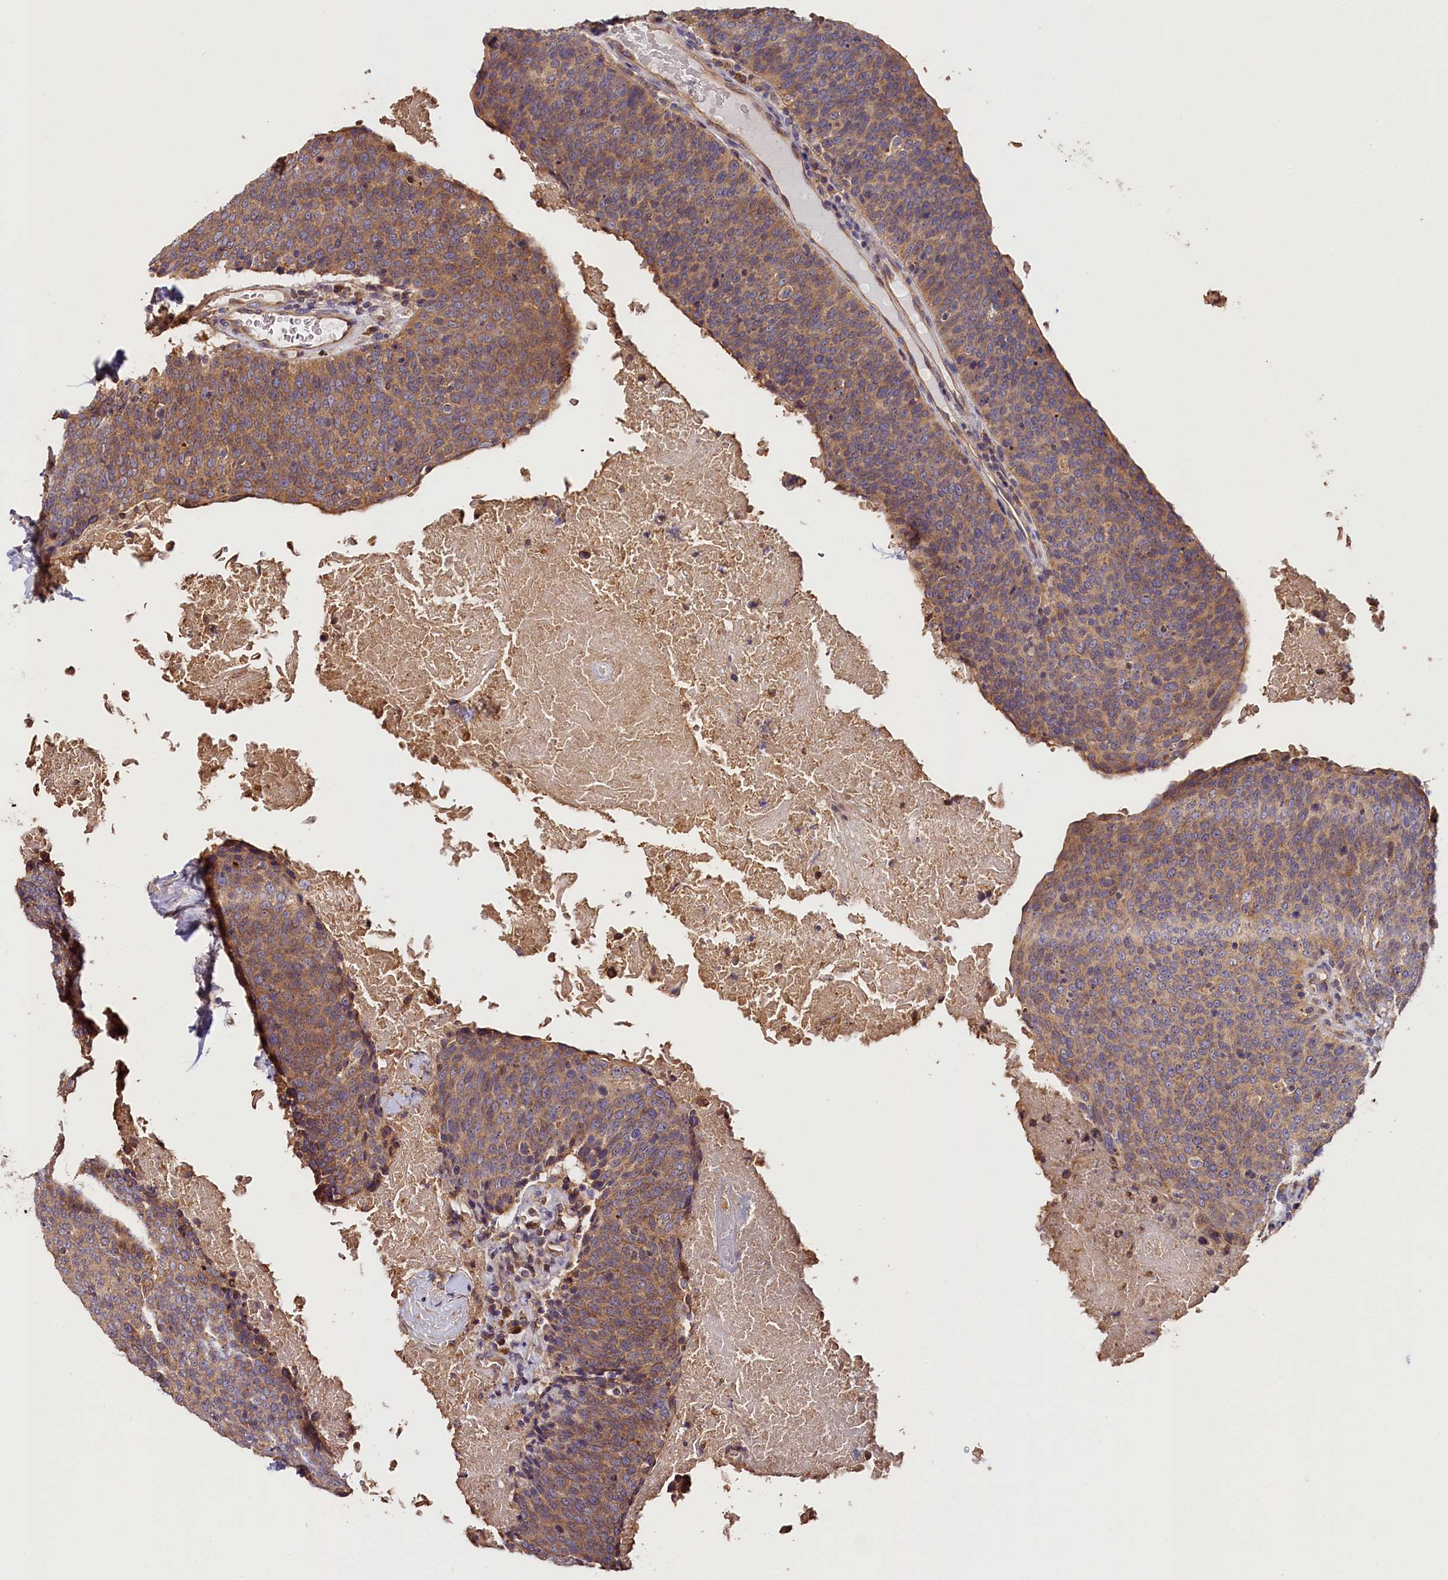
{"staining": {"intensity": "weak", "quantity": ">75%", "location": "cytoplasmic/membranous"}, "tissue": "head and neck cancer", "cell_type": "Tumor cells", "image_type": "cancer", "snomed": [{"axis": "morphology", "description": "Squamous cell carcinoma, NOS"}, {"axis": "morphology", "description": "Squamous cell carcinoma, metastatic, NOS"}, {"axis": "topography", "description": "Lymph node"}, {"axis": "topography", "description": "Head-Neck"}], "caption": "Brown immunohistochemical staining in human head and neck squamous cell carcinoma displays weak cytoplasmic/membranous positivity in approximately >75% of tumor cells.", "gene": "KATNB1", "patient": {"sex": "male", "age": 62}}